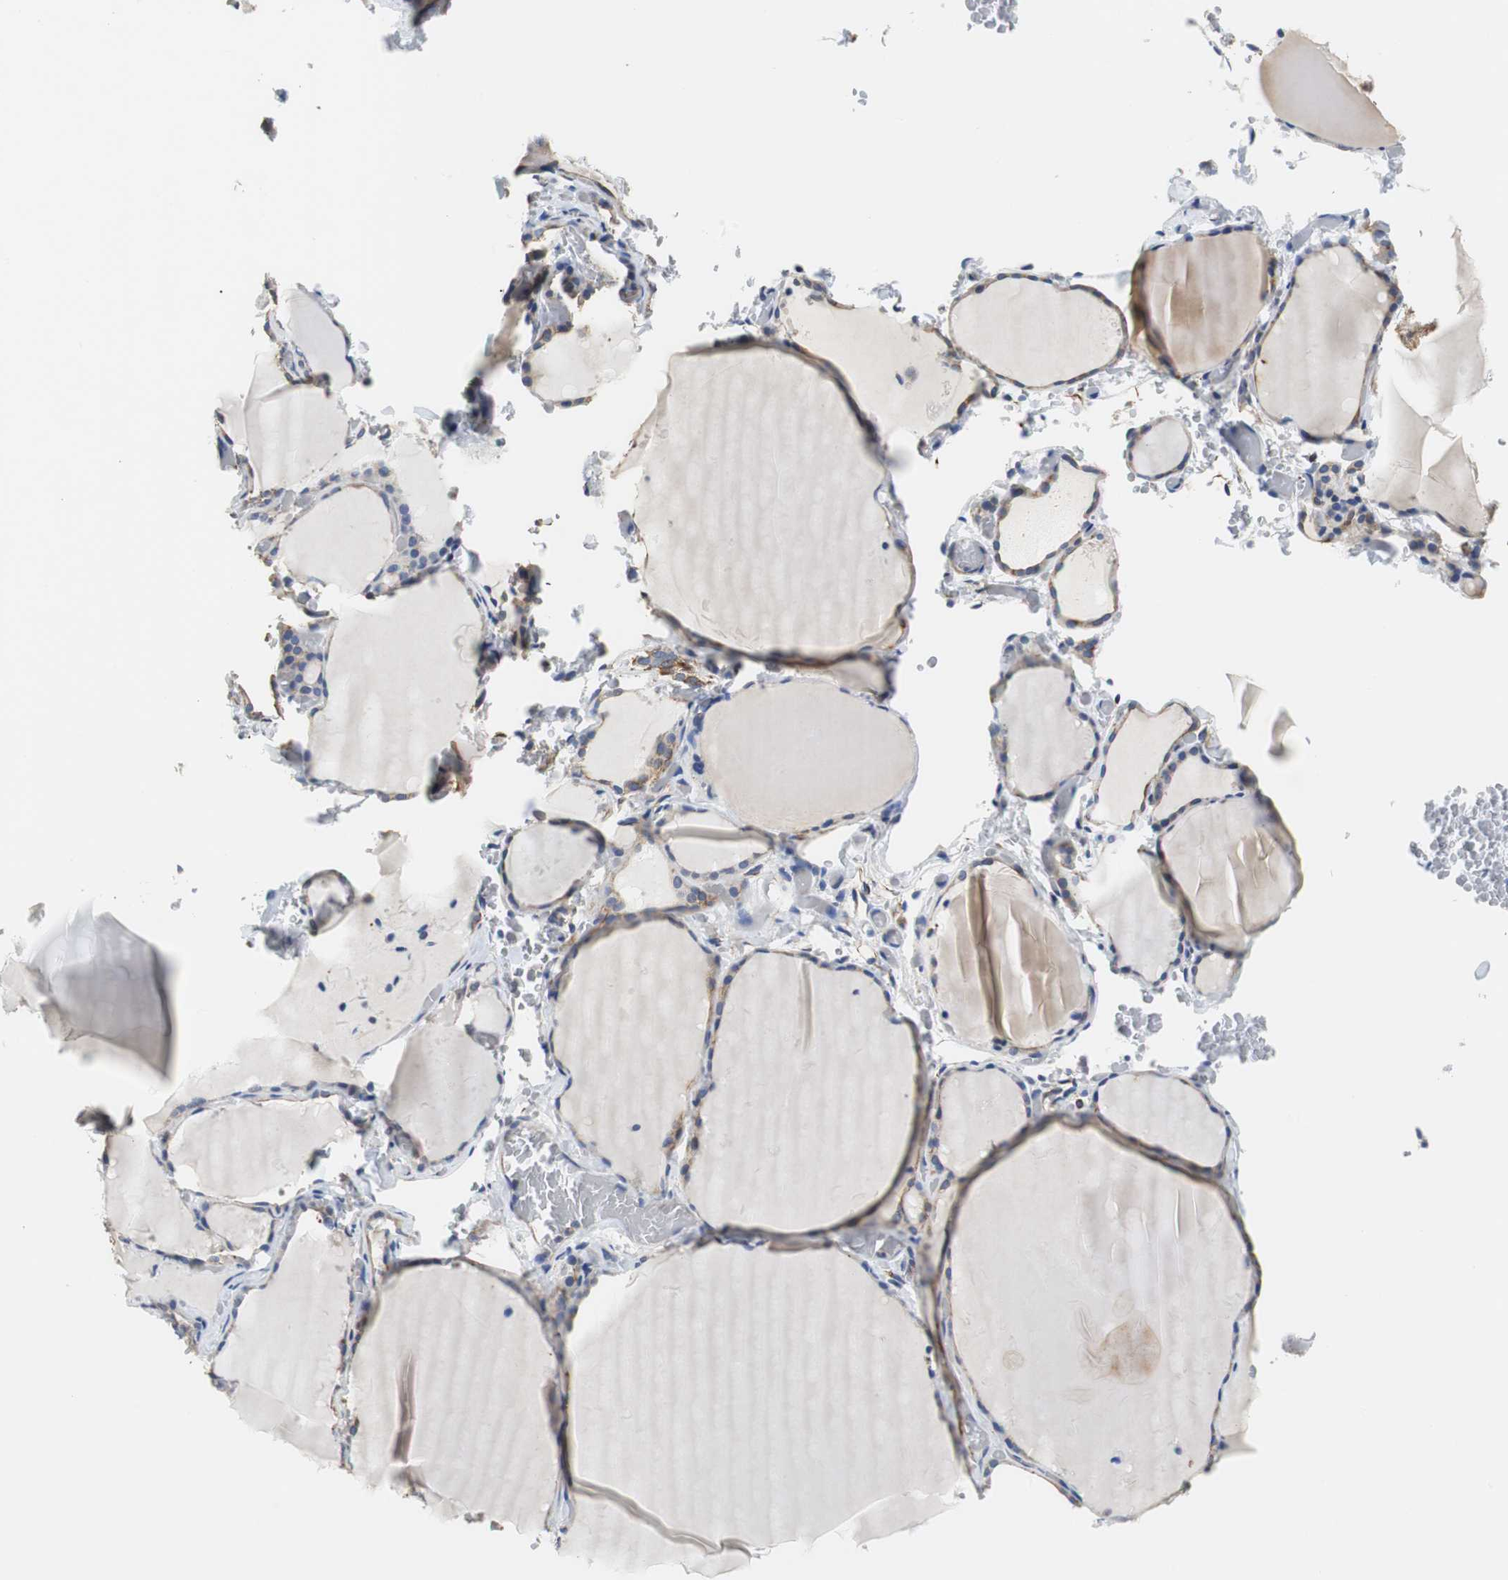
{"staining": {"intensity": "moderate", "quantity": "25%-75%", "location": "cytoplasmic/membranous"}, "tissue": "thyroid gland", "cell_type": "Glandular cells", "image_type": "normal", "snomed": [{"axis": "morphology", "description": "Normal tissue, NOS"}, {"axis": "topography", "description": "Thyroid gland"}], "caption": "Immunohistochemistry (IHC) of benign human thyroid gland exhibits medium levels of moderate cytoplasmic/membranous expression in approximately 25%-75% of glandular cells. (Brightfield microscopy of DAB IHC at high magnification).", "gene": "PCK1", "patient": {"sex": "female", "age": 22}}